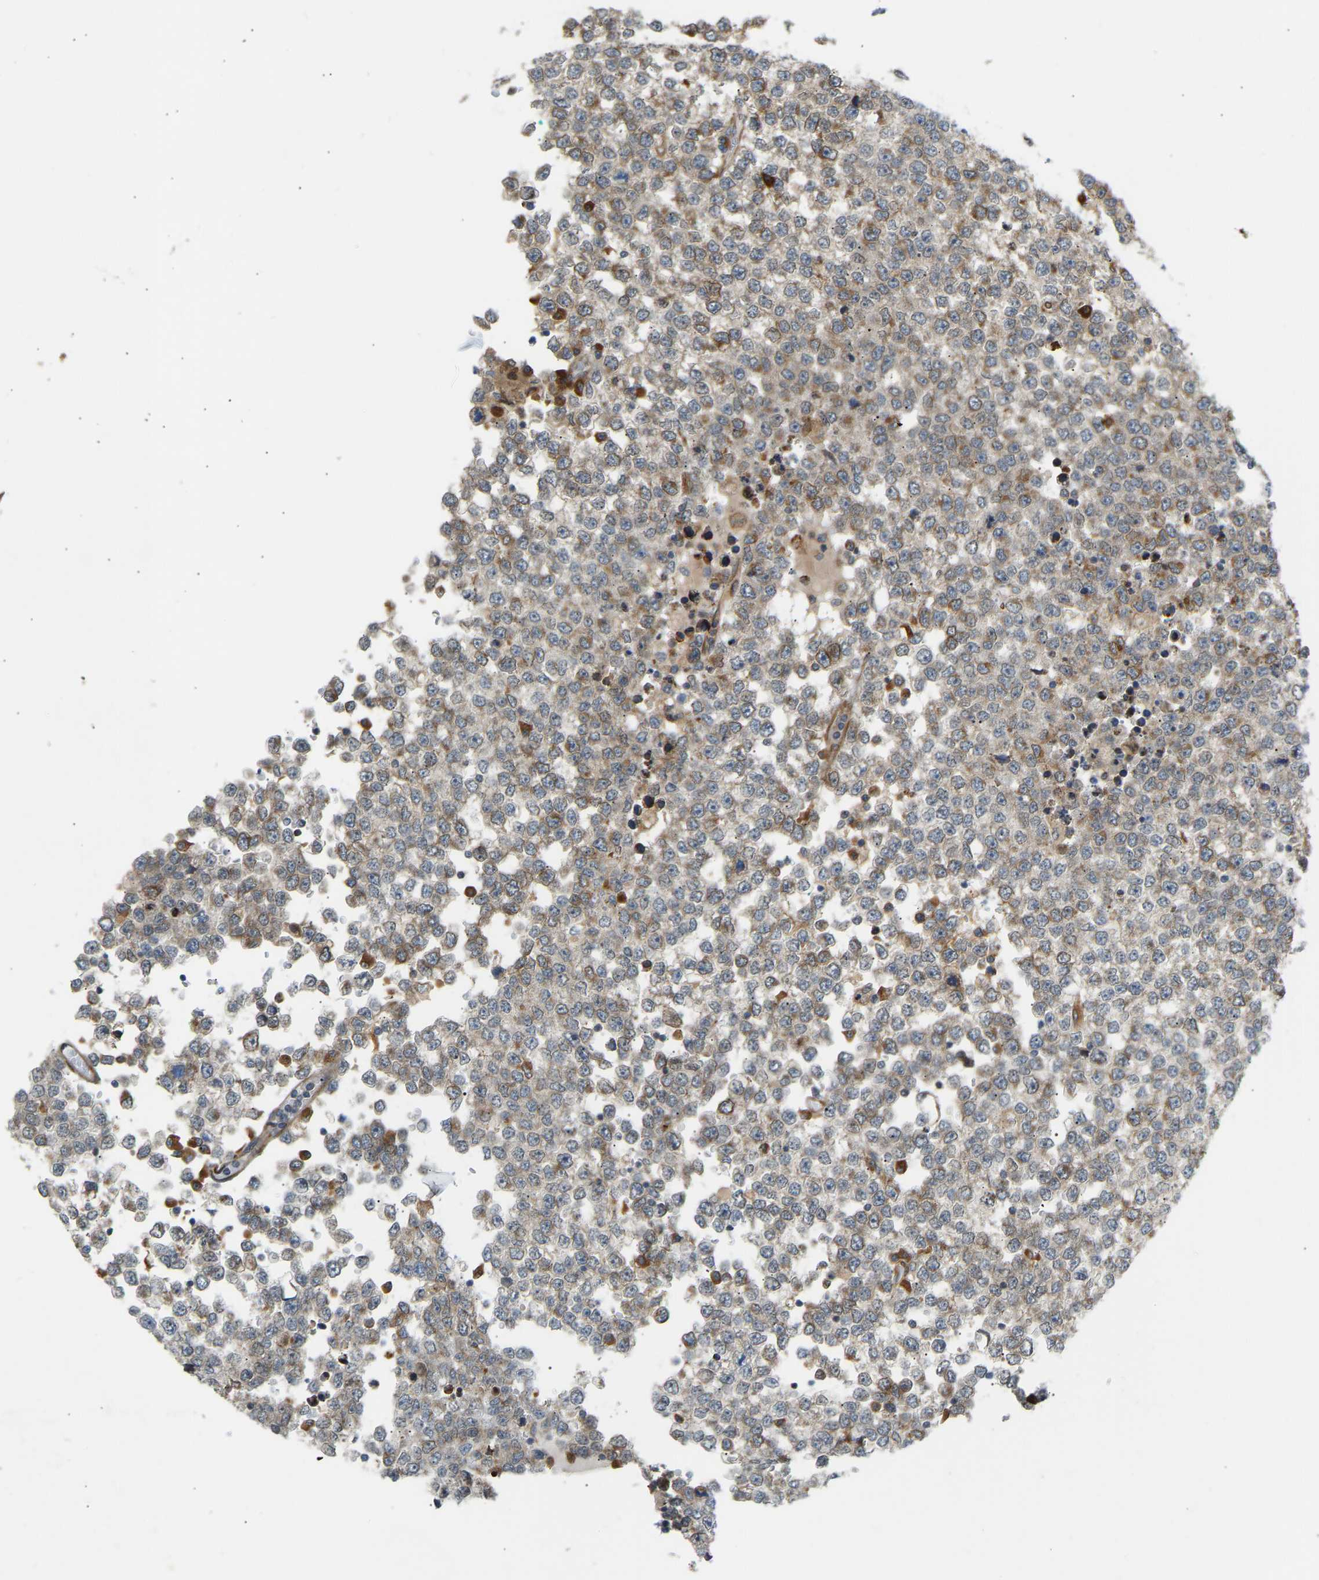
{"staining": {"intensity": "moderate", "quantity": "<25%", "location": "cytoplasmic/membranous"}, "tissue": "testis cancer", "cell_type": "Tumor cells", "image_type": "cancer", "snomed": [{"axis": "morphology", "description": "Seminoma, NOS"}, {"axis": "topography", "description": "Testis"}], "caption": "DAB immunohistochemical staining of human testis cancer (seminoma) shows moderate cytoplasmic/membranous protein expression in about <25% of tumor cells.", "gene": "PLCG2", "patient": {"sex": "male", "age": 65}}